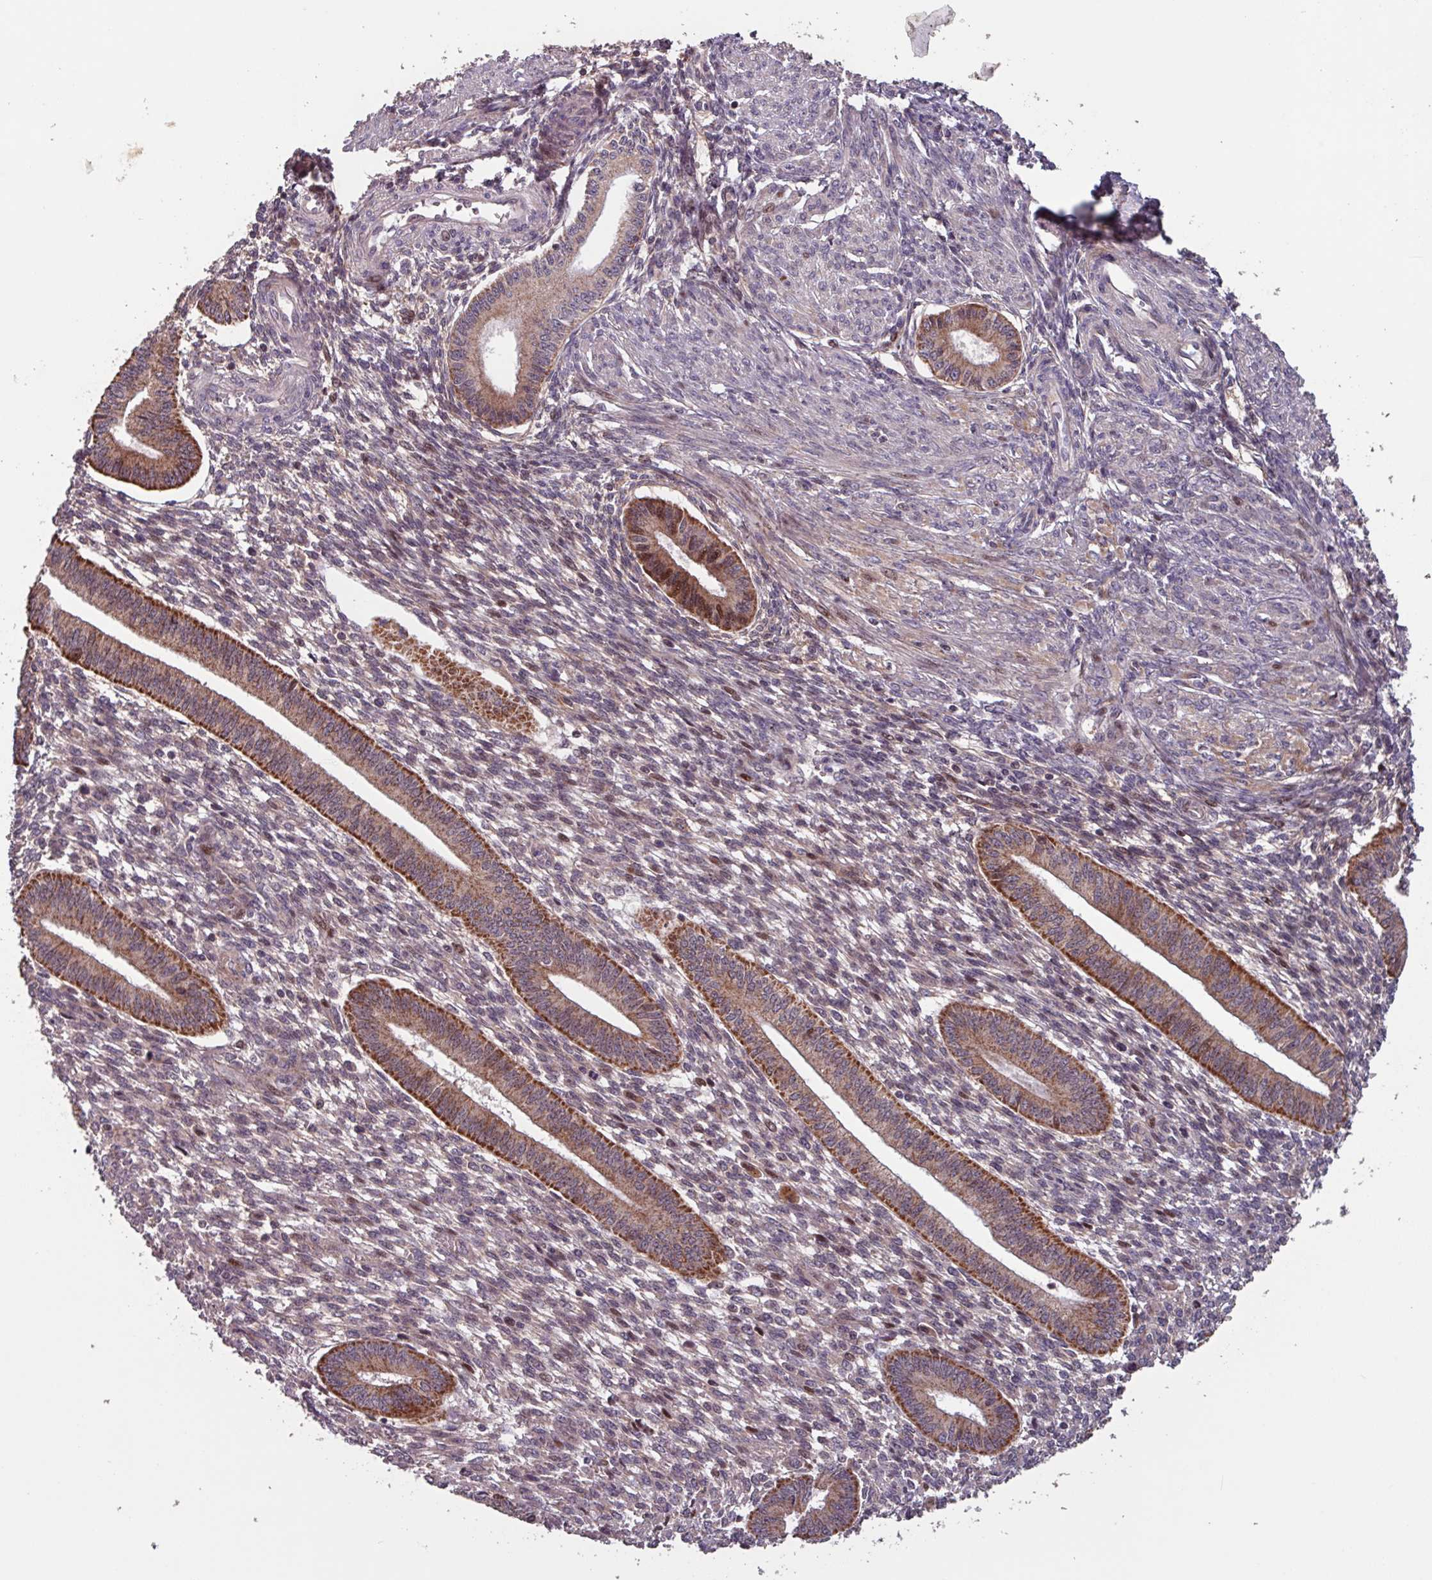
{"staining": {"intensity": "weak", "quantity": "25%-75%", "location": "cytoplasmic/membranous,nuclear"}, "tissue": "endometrium", "cell_type": "Cells in endometrial stroma", "image_type": "normal", "snomed": [{"axis": "morphology", "description": "Normal tissue, NOS"}, {"axis": "topography", "description": "Endometrium"}], "caption": "Endometrium was stained to show a protein in brown. There is low levels of weak cytoplasmic/membranous,nuclear expression in approximately 25%-75% of cells in endometrial stroma. The staining was performed using DAB, with brown indicating positive protein expression. Nuclei are stained blue with hematoxylin.", "gene": "TMEM88", "patient": {"sex": "female", "age": 36}}